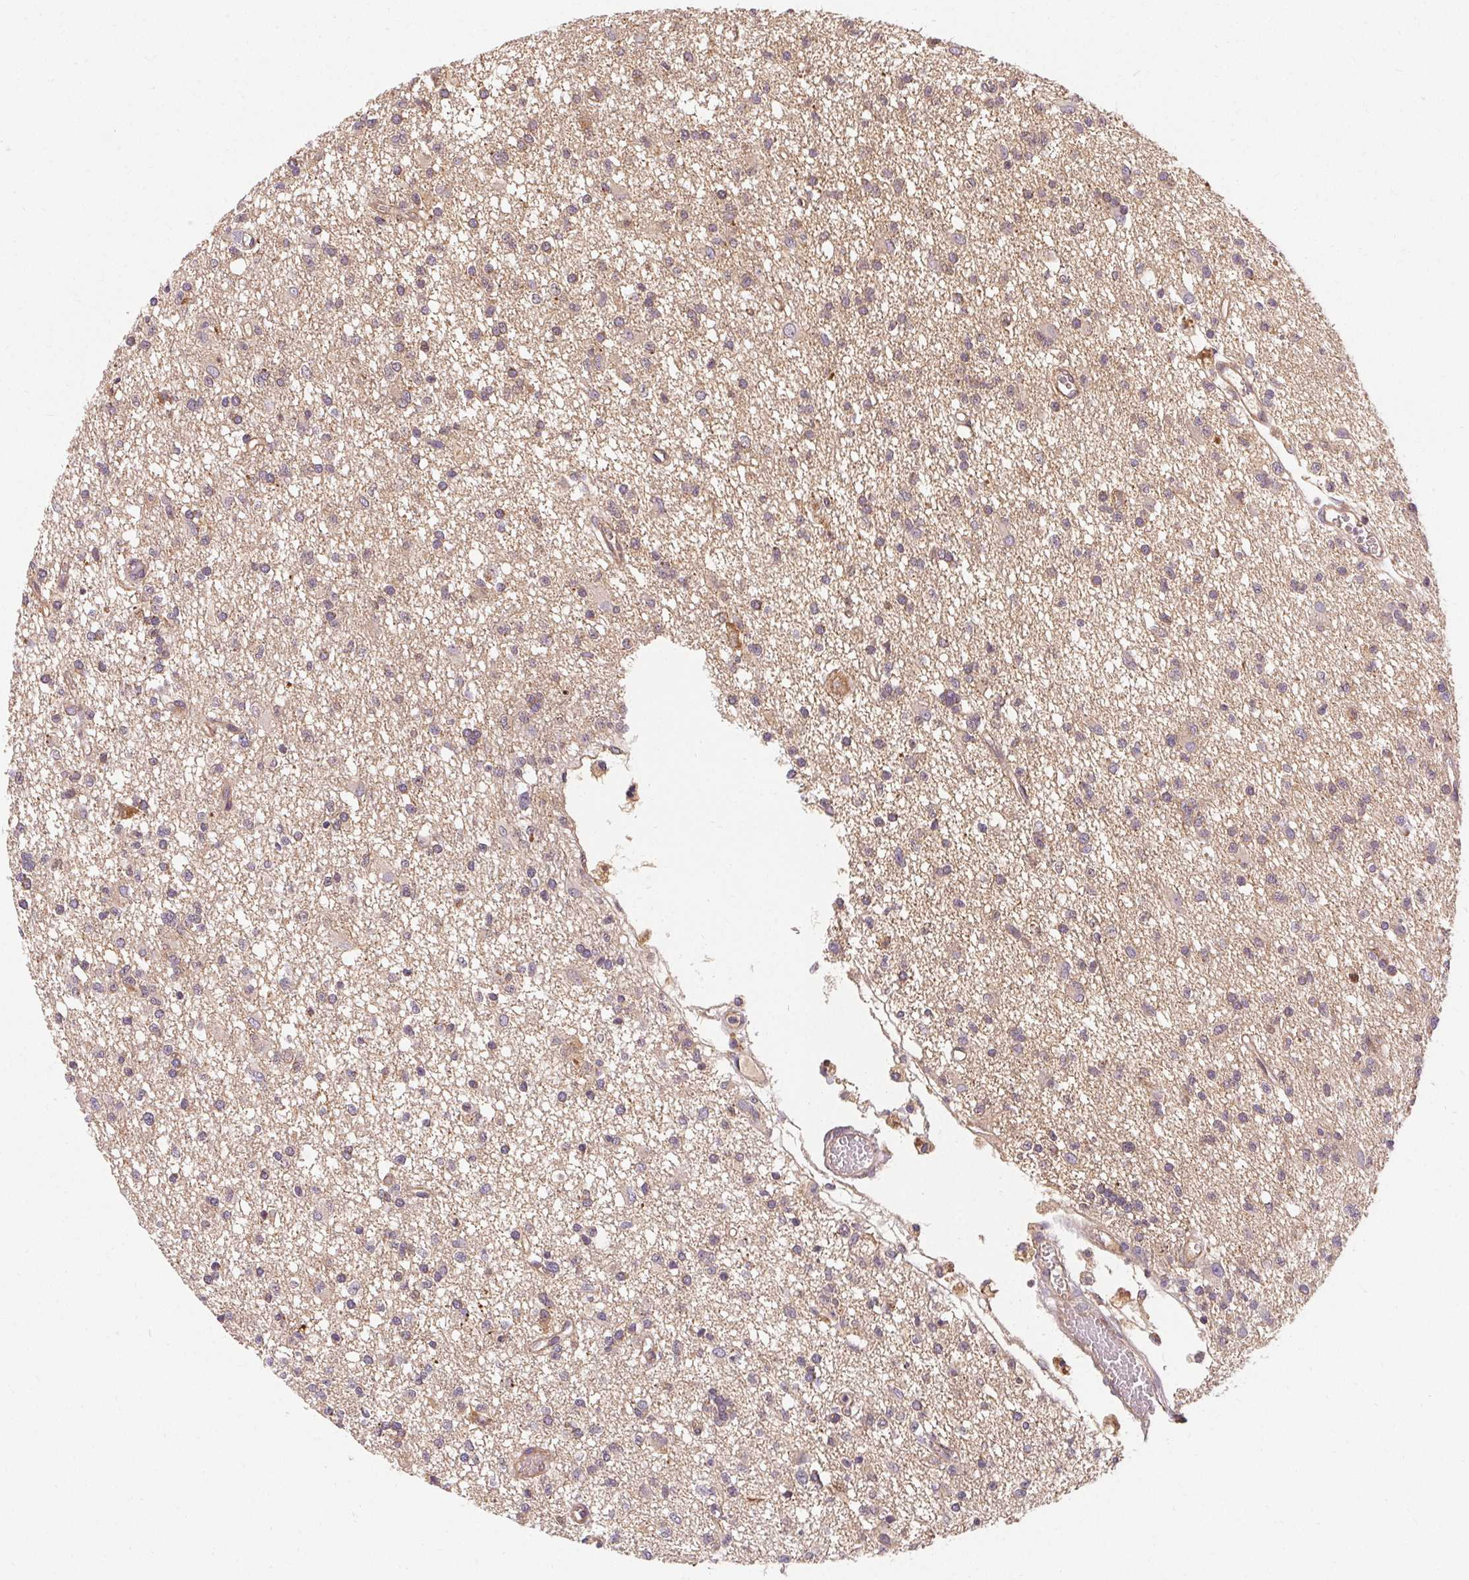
{"staining": {"intensity": "weak", "quantity": "25%-75%", "location": "cytoplasmic/membranous"}, "tissue": "glioma", "cell_type": "Tumor cells", "image_type": "cancer", "snomed": [{"axis": "morphology", "description": "Glioma, malignant, Low grade"}, {"axis": "topography", "description": "Brain"}], "caption": "Tumor cells display low levels of weak cytoplasmic/membranous expression in about 25%-75% of cells in glioma. (DAB = brown stain, brightfield microscopy at high magnification).", "gene": "APLP1", "patient": {"sex": "male", "age": 64}}